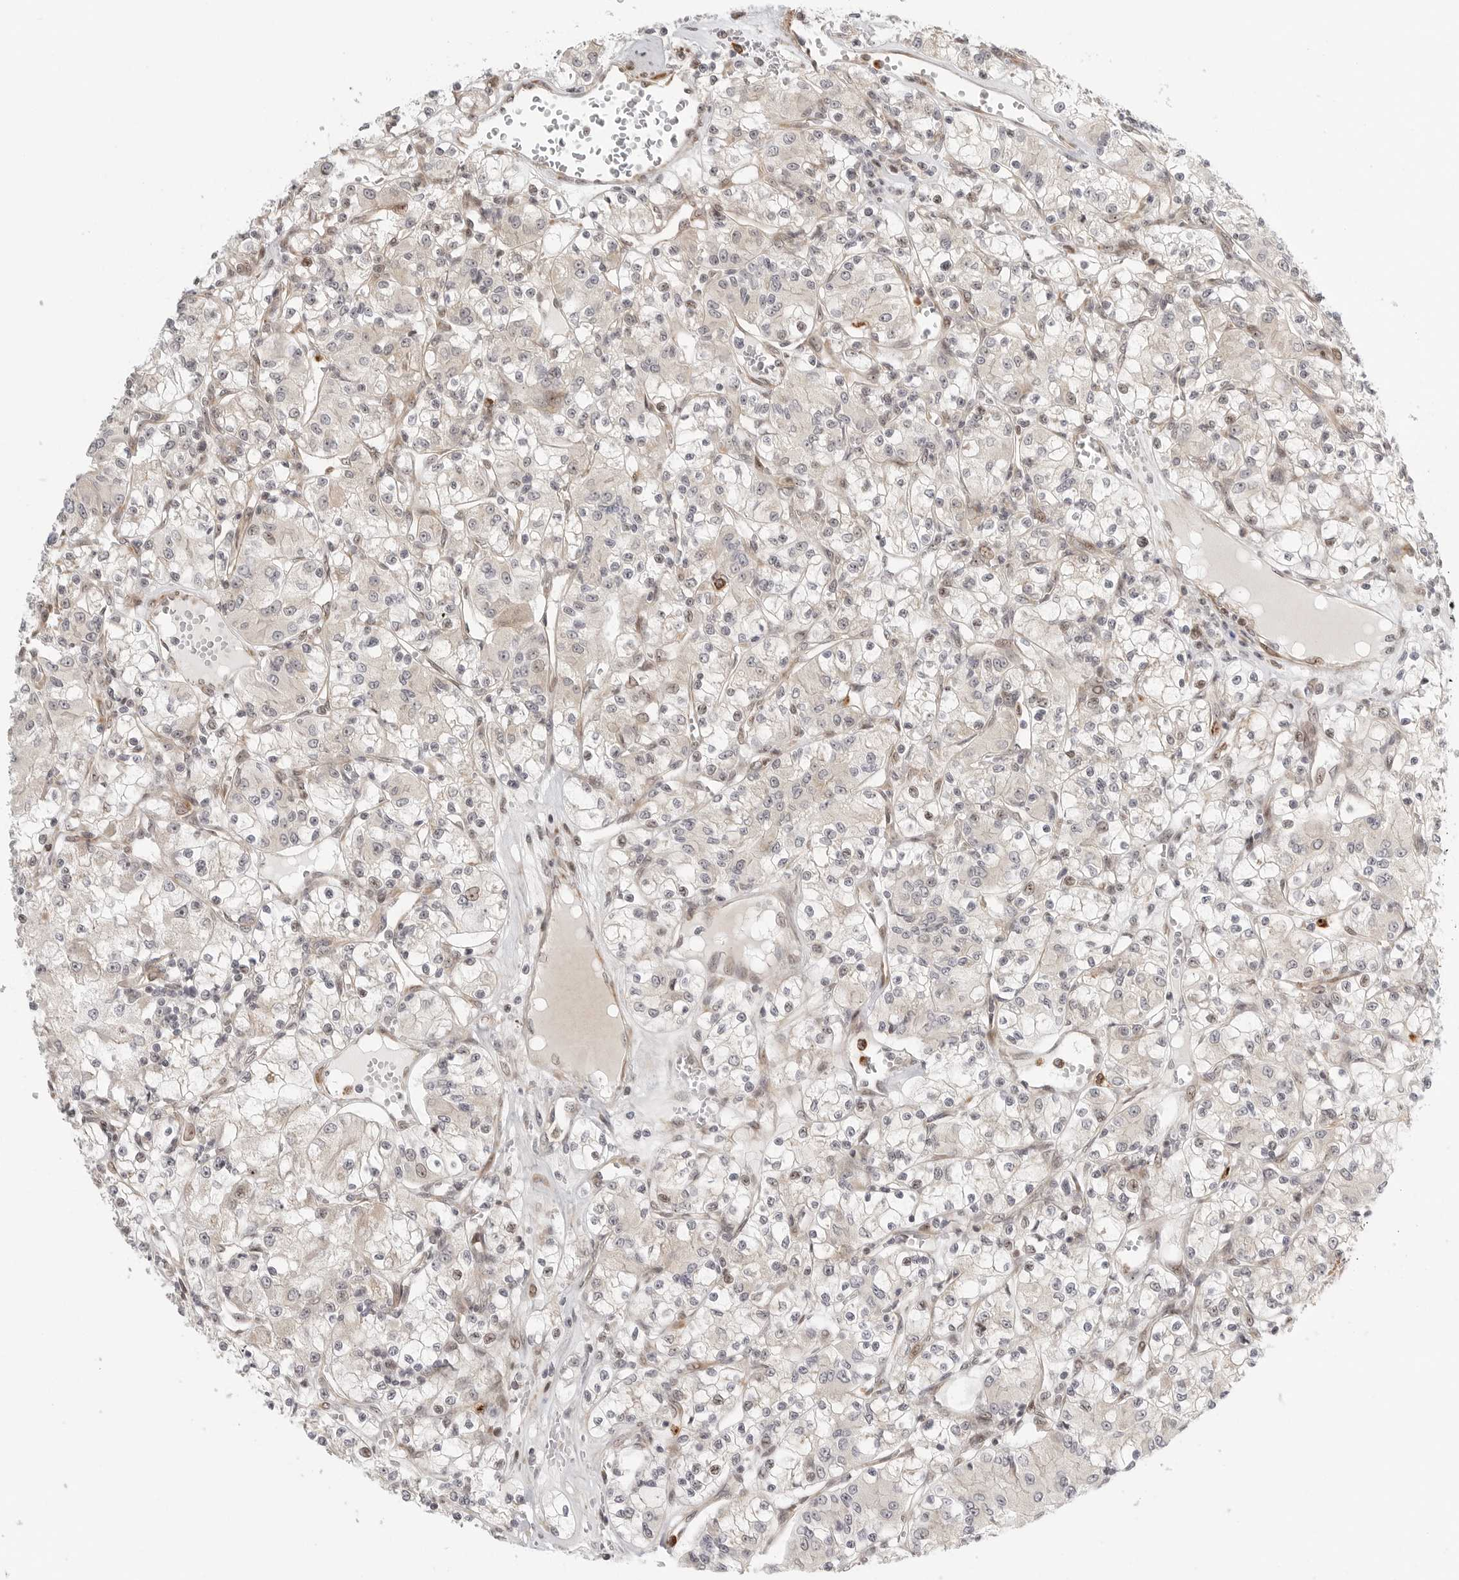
{"staining": {"intensity": "weak", "quantity": "<25%", "location": "cytoplasmic/membranous"}, "tissue": "renal cancer", "cell_type": "Tumor cells", "image_type": "cancer", "snomed": [{"axis": "morphology", "description": "Adenocarcinoma, NOS"}, {"axis": "topography", "description": "Kidney"}], "caption": "Tumor cells are negative for brown protein staining in adenocarcinoma (renal).", "gene": "DSCC1", "patient": {"sex": "female", "age": 59}}